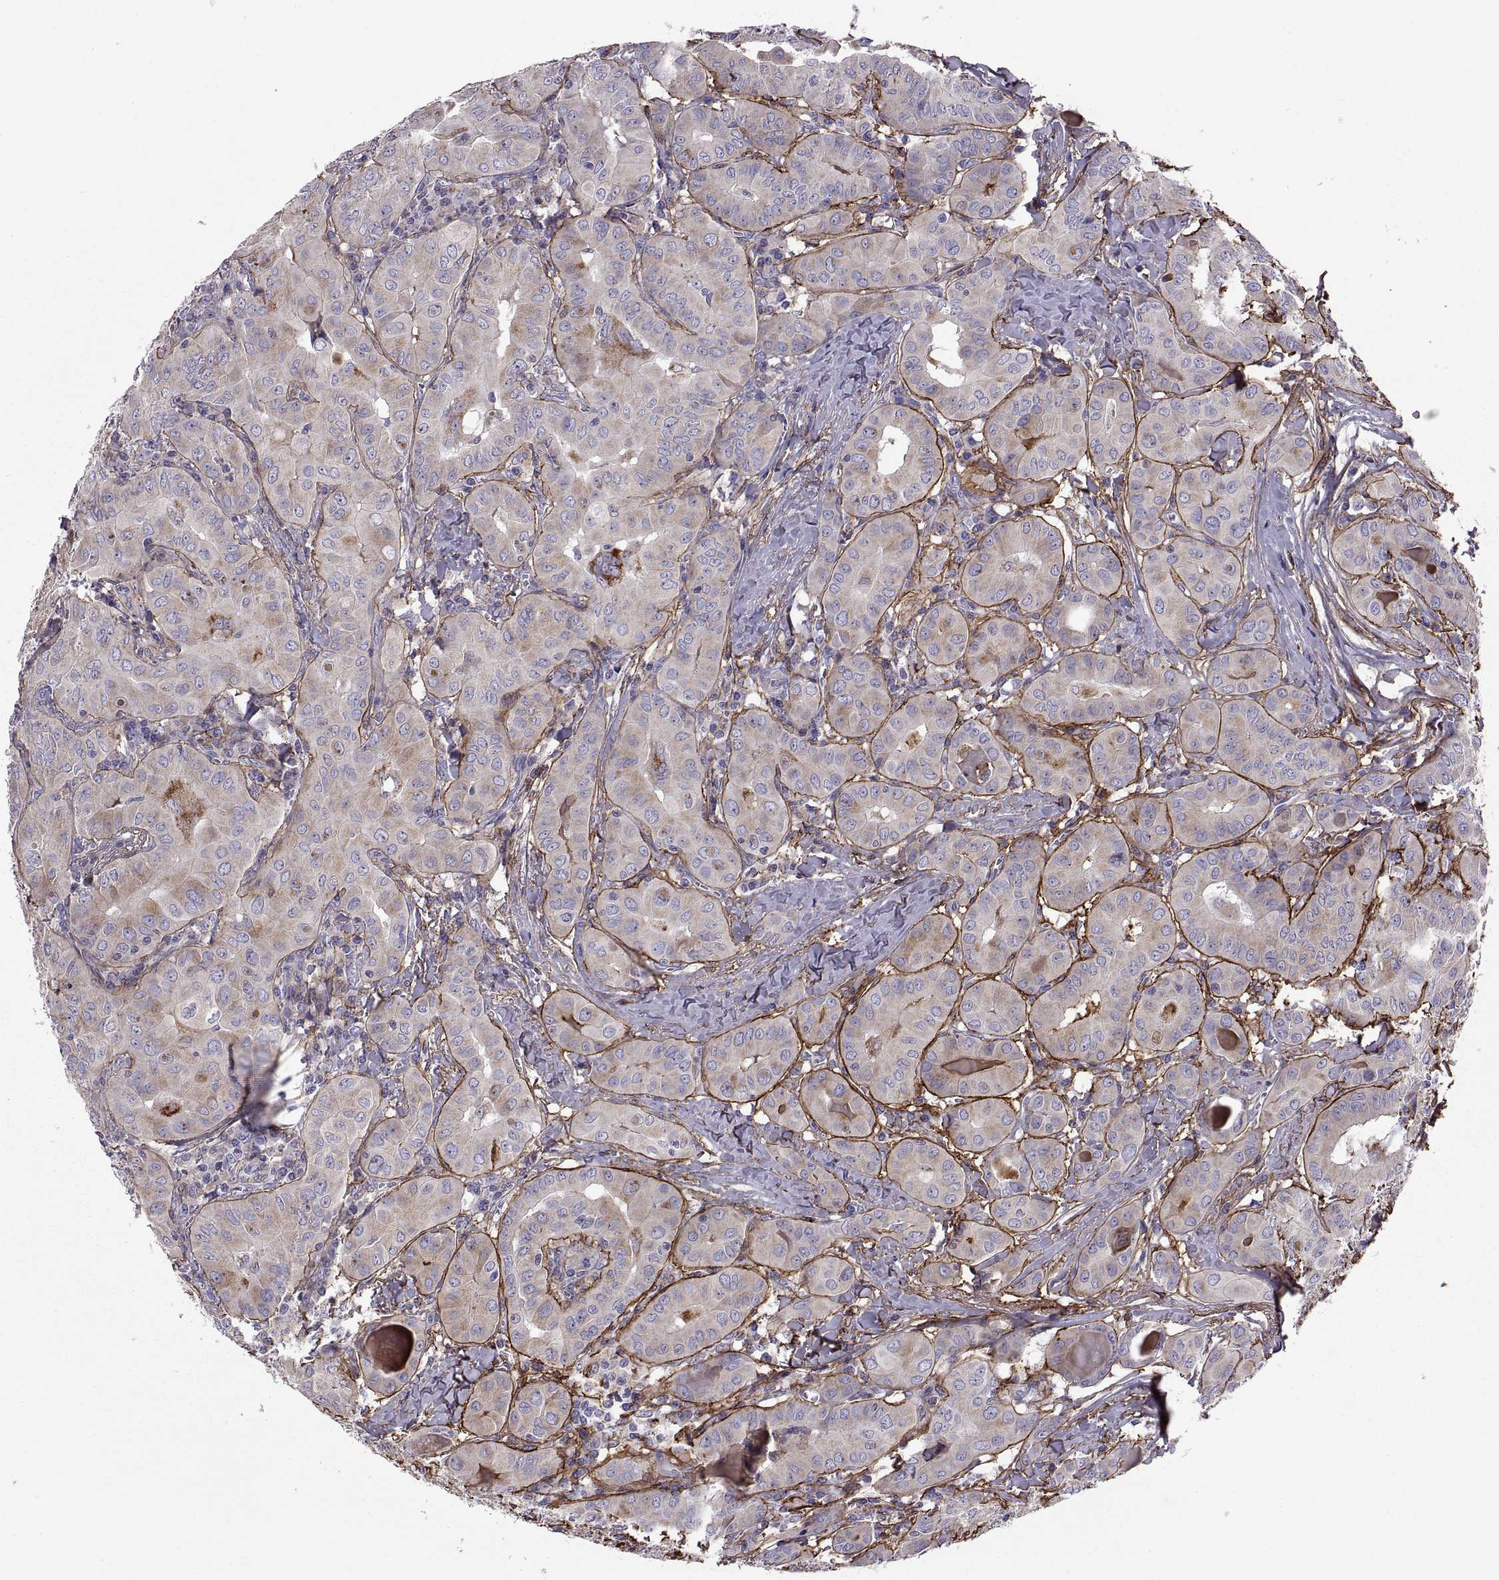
{"staining": {"intensity": "weak", "quantity": "25%-75%", "location": "cytoplasmic/membranous"}, "tissue": "thyroid cancer", "cell_type": "Tumor cells", "image_type": "cancer", "snomed": [{"axis": "morphology", "description": "Papillary adenocarcinoma, NOS"}, {"axis": "topography", "description": "Thyroid gland"}], "caption": "This micrograph shows papillary adenocarcinoma (thyroid) stained with immunohistochemistry to label a protein in brown. The cytoplasmic/membranous of tumor cells show weak positivity for the protein. Nuclei are counter-stained blue.", "gene": "EMILIN2", "patient": {"sex": "female", "age": 37}}